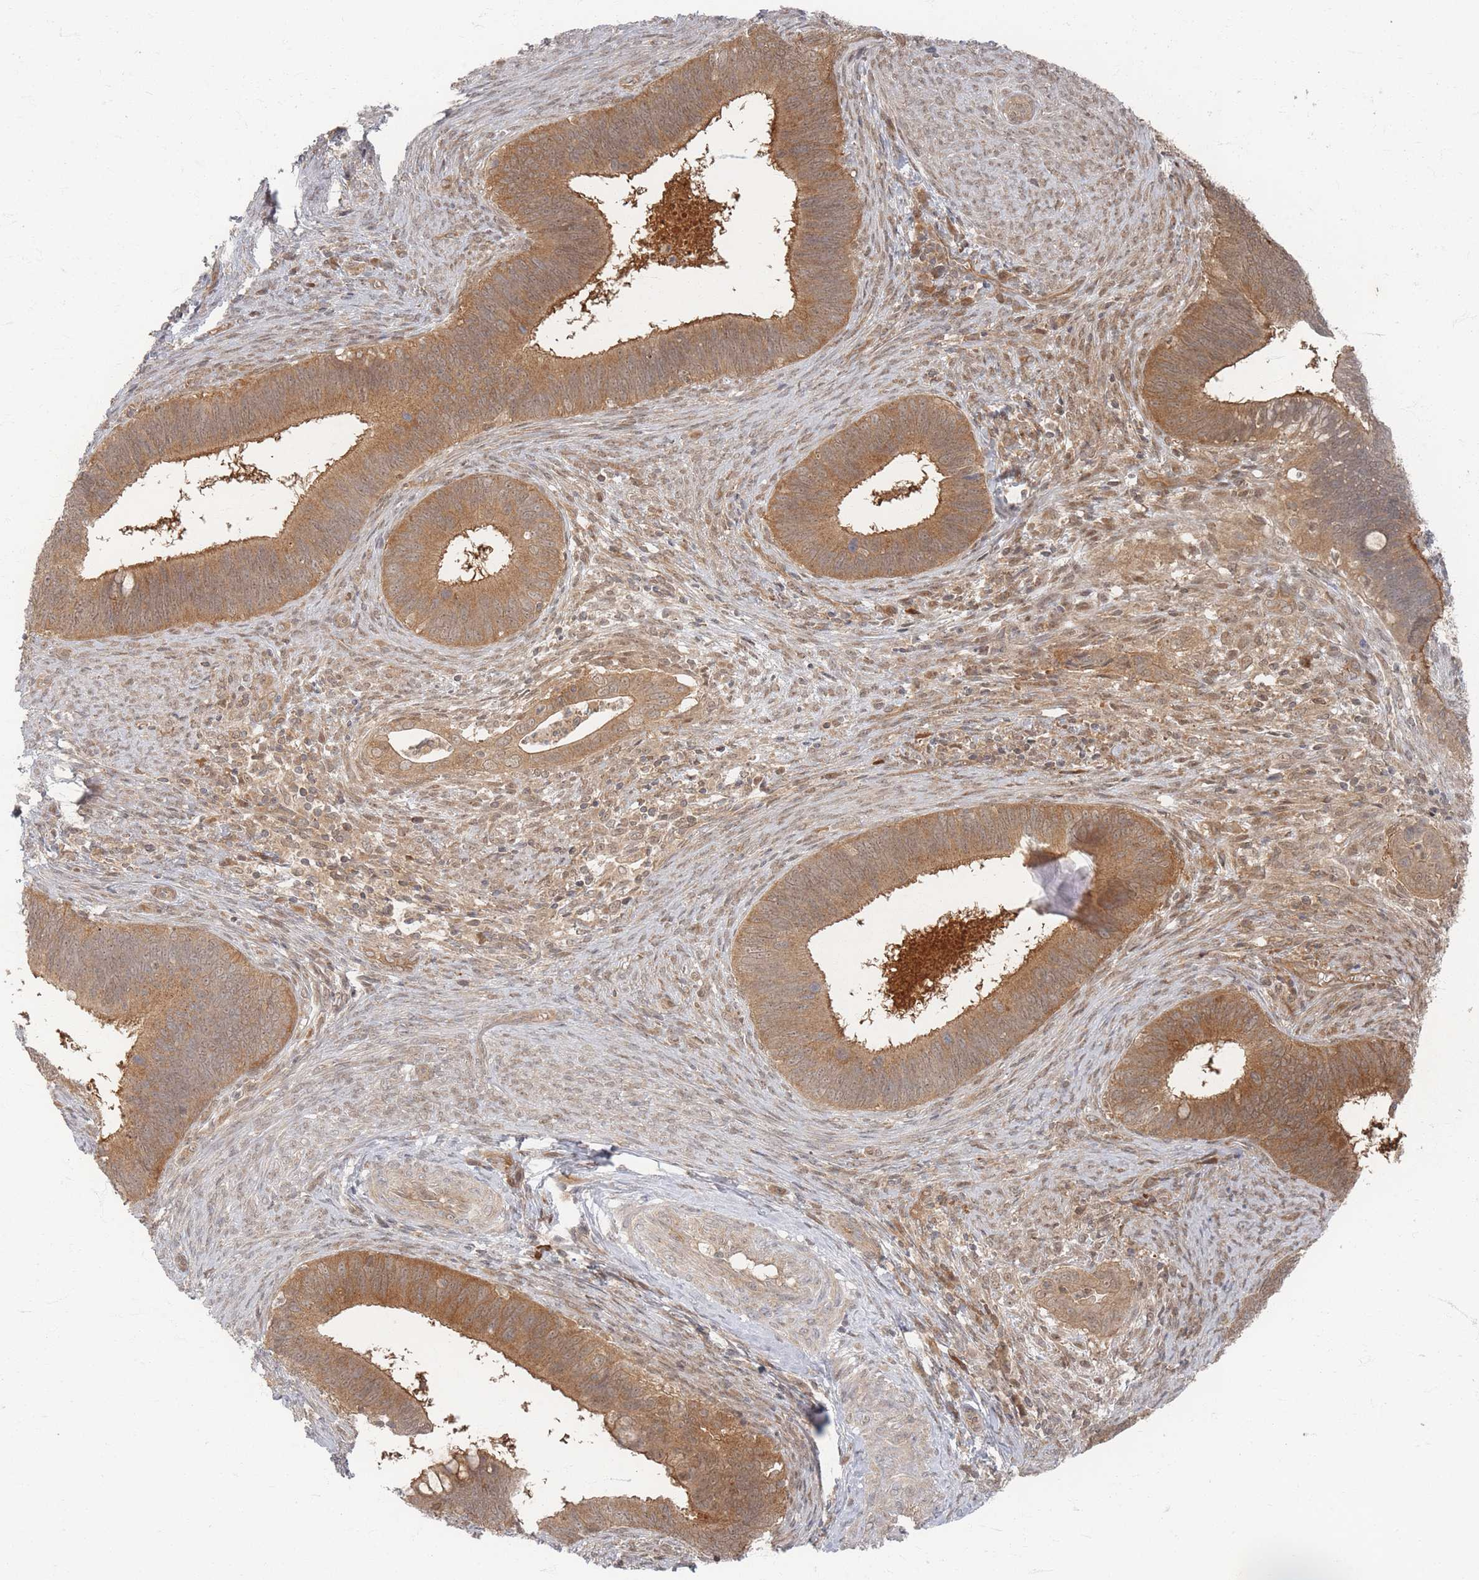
{"staining": {"intensity": "moderate", "quantity": ">75%", "location": "cytoplasmic/membranous"}, "tissue": "cervical cancer", "cell_type": "Tumor cells", "image_type": "cancer", "snomed": [{"axis": "morphology", "description": "Adenocarcinoma, NOS"}, {"axis": "topography", "description": "Cervix"}], "caption": "High-magnification brightfield microscopy of cervical cancer (adenocarcinoma) stained with DAB (brown) and counterstained with hematoxylin (blue). tumor cells exhibit moderate cytoplasmic/membranous positivity is identified in approximately>75% of cells. (Stains: DAB (3,3'-diaminobenzidine) in brown, nuclei in blue, Microscopy: brightfield microscopy at high magnification).", "gene": "PSMD9", "patient": {"sex": "female", "age": 42}}